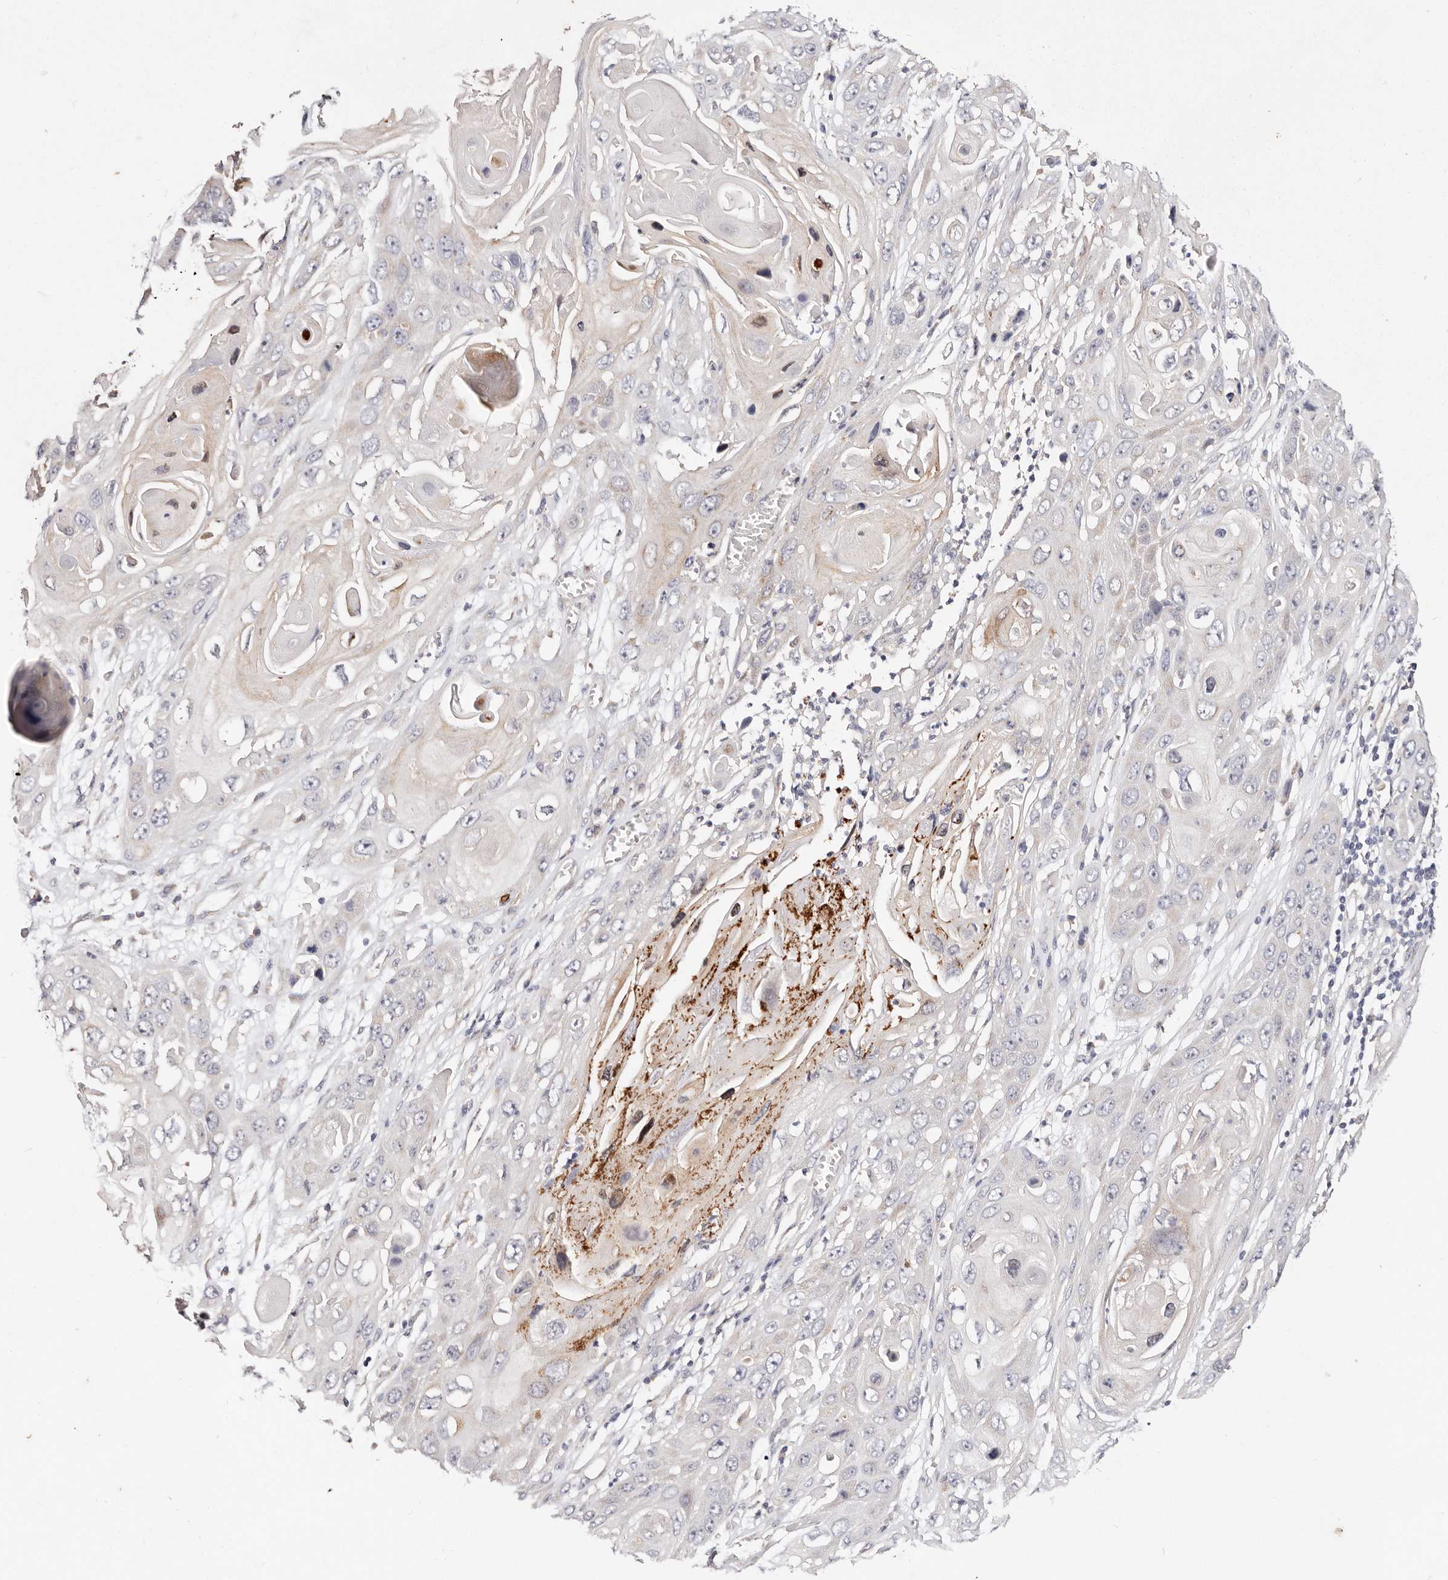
{"staining": {"intensity": "negative", "quantity": "none", "location": "none"}, "tissue": "skin cancer", "cell_type": "Tumor cells", "image_type": "cancer", "snomed": [{"axis": "morphology", "description": "Squamous cell carcinoma, NOS"}, {"axis": "topography", "description": "Skin"}], "caption": "This is a image of immunohistochemistry (IHC) staining of skin squamous cell carcinoma, which shows no positivity in tumor cells.", "gene": "VIPAS39", "patient": {"sex": "male", "age": 55}}